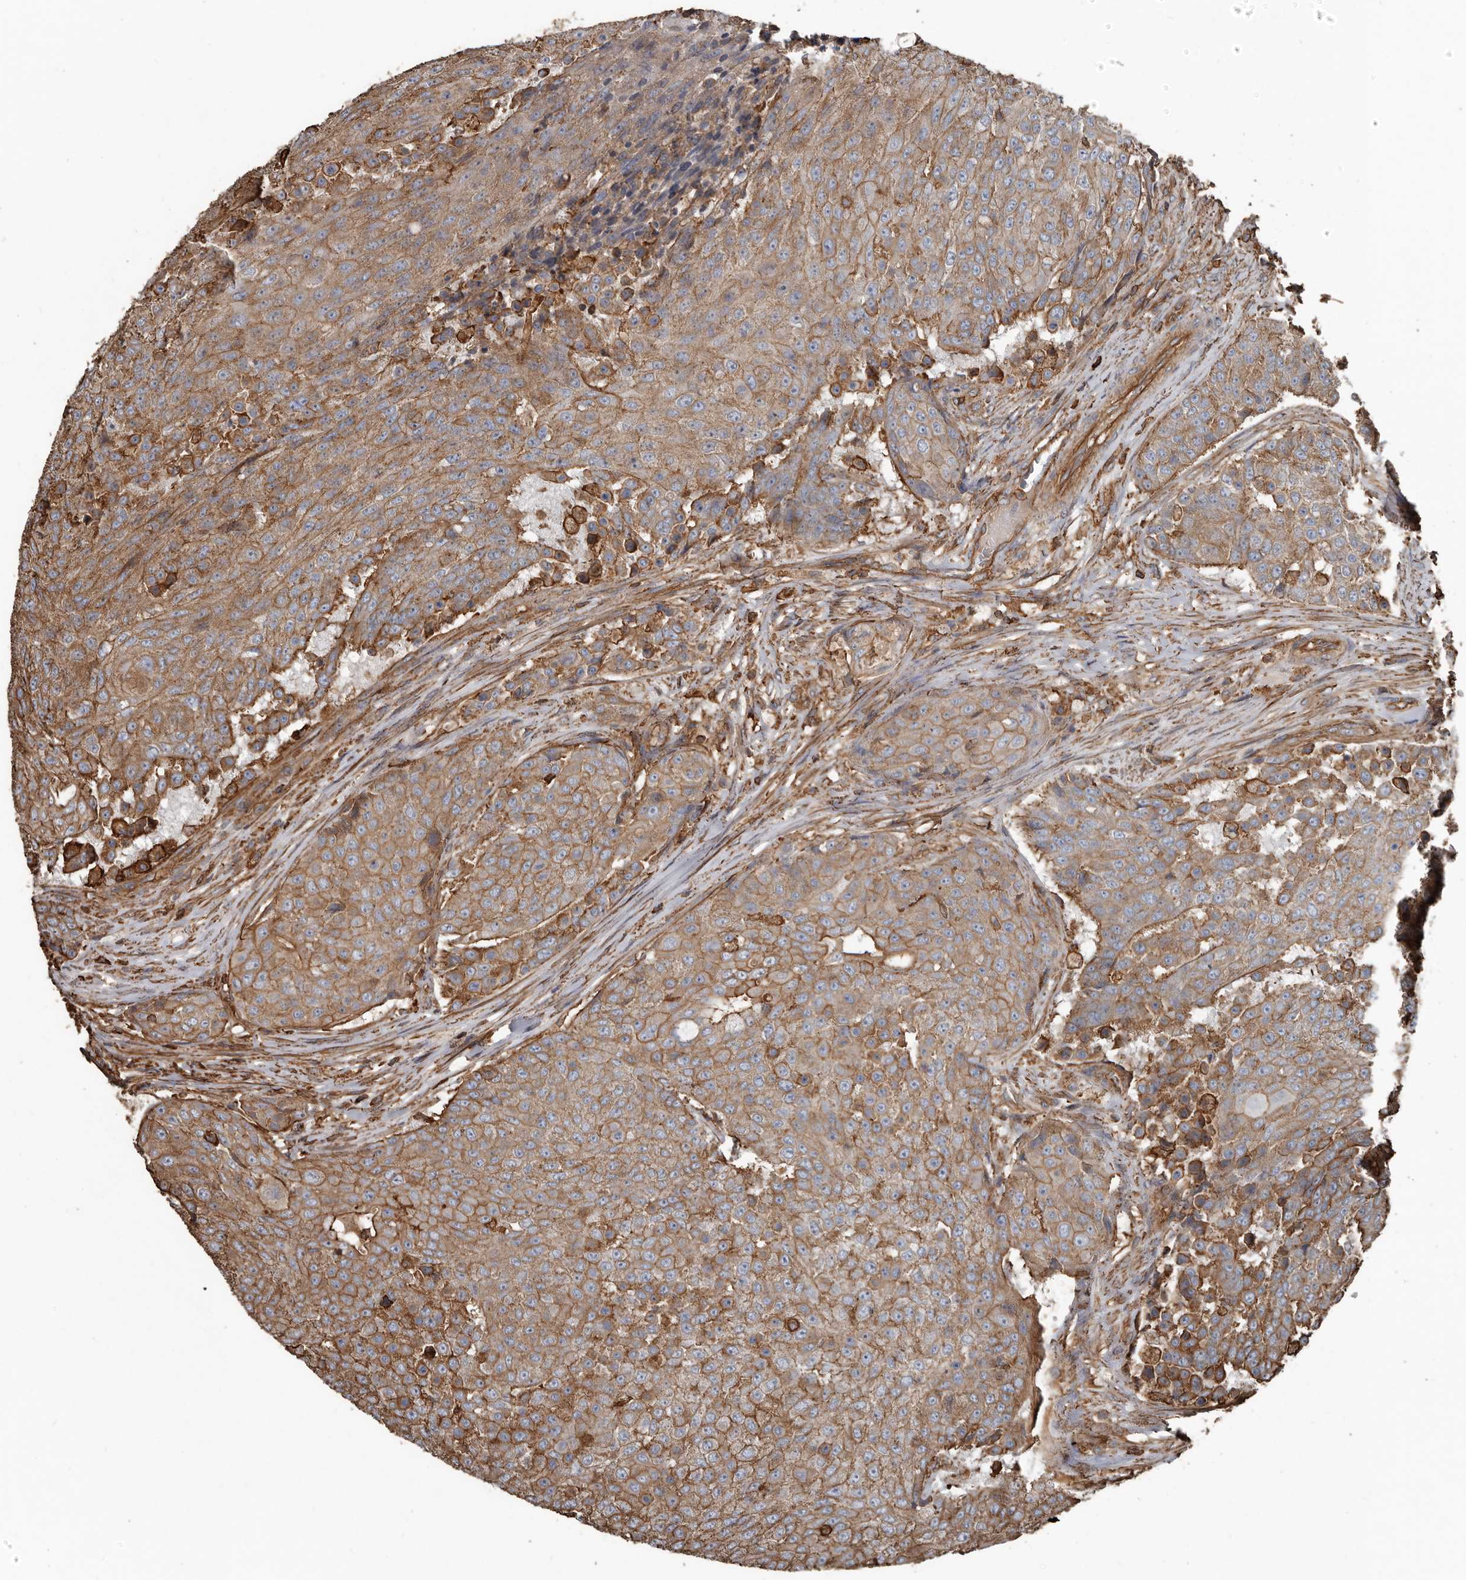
{"staining": {"intensity": "moderate", "quantity": ">75%", "location": "cytoplasmic/membranous"}, "tissue": "urothelial cancer", "cell_type": "Tumor cells", "image_type": "cancer", "snomed": [{"axis": "morphology", "description": "Urothelial carcinoma, High grade"}, {"axis": "topography", "description": "Urinary bladder"}], "caption": "This photomicrograph exhibits IHC staining of urothelial cancer, with medium moderate cytoplasmic/membranous expression in about >75% of tumor cells.", "gene": "DENND6B", "patient": {"sex": "female", "age": 63}}